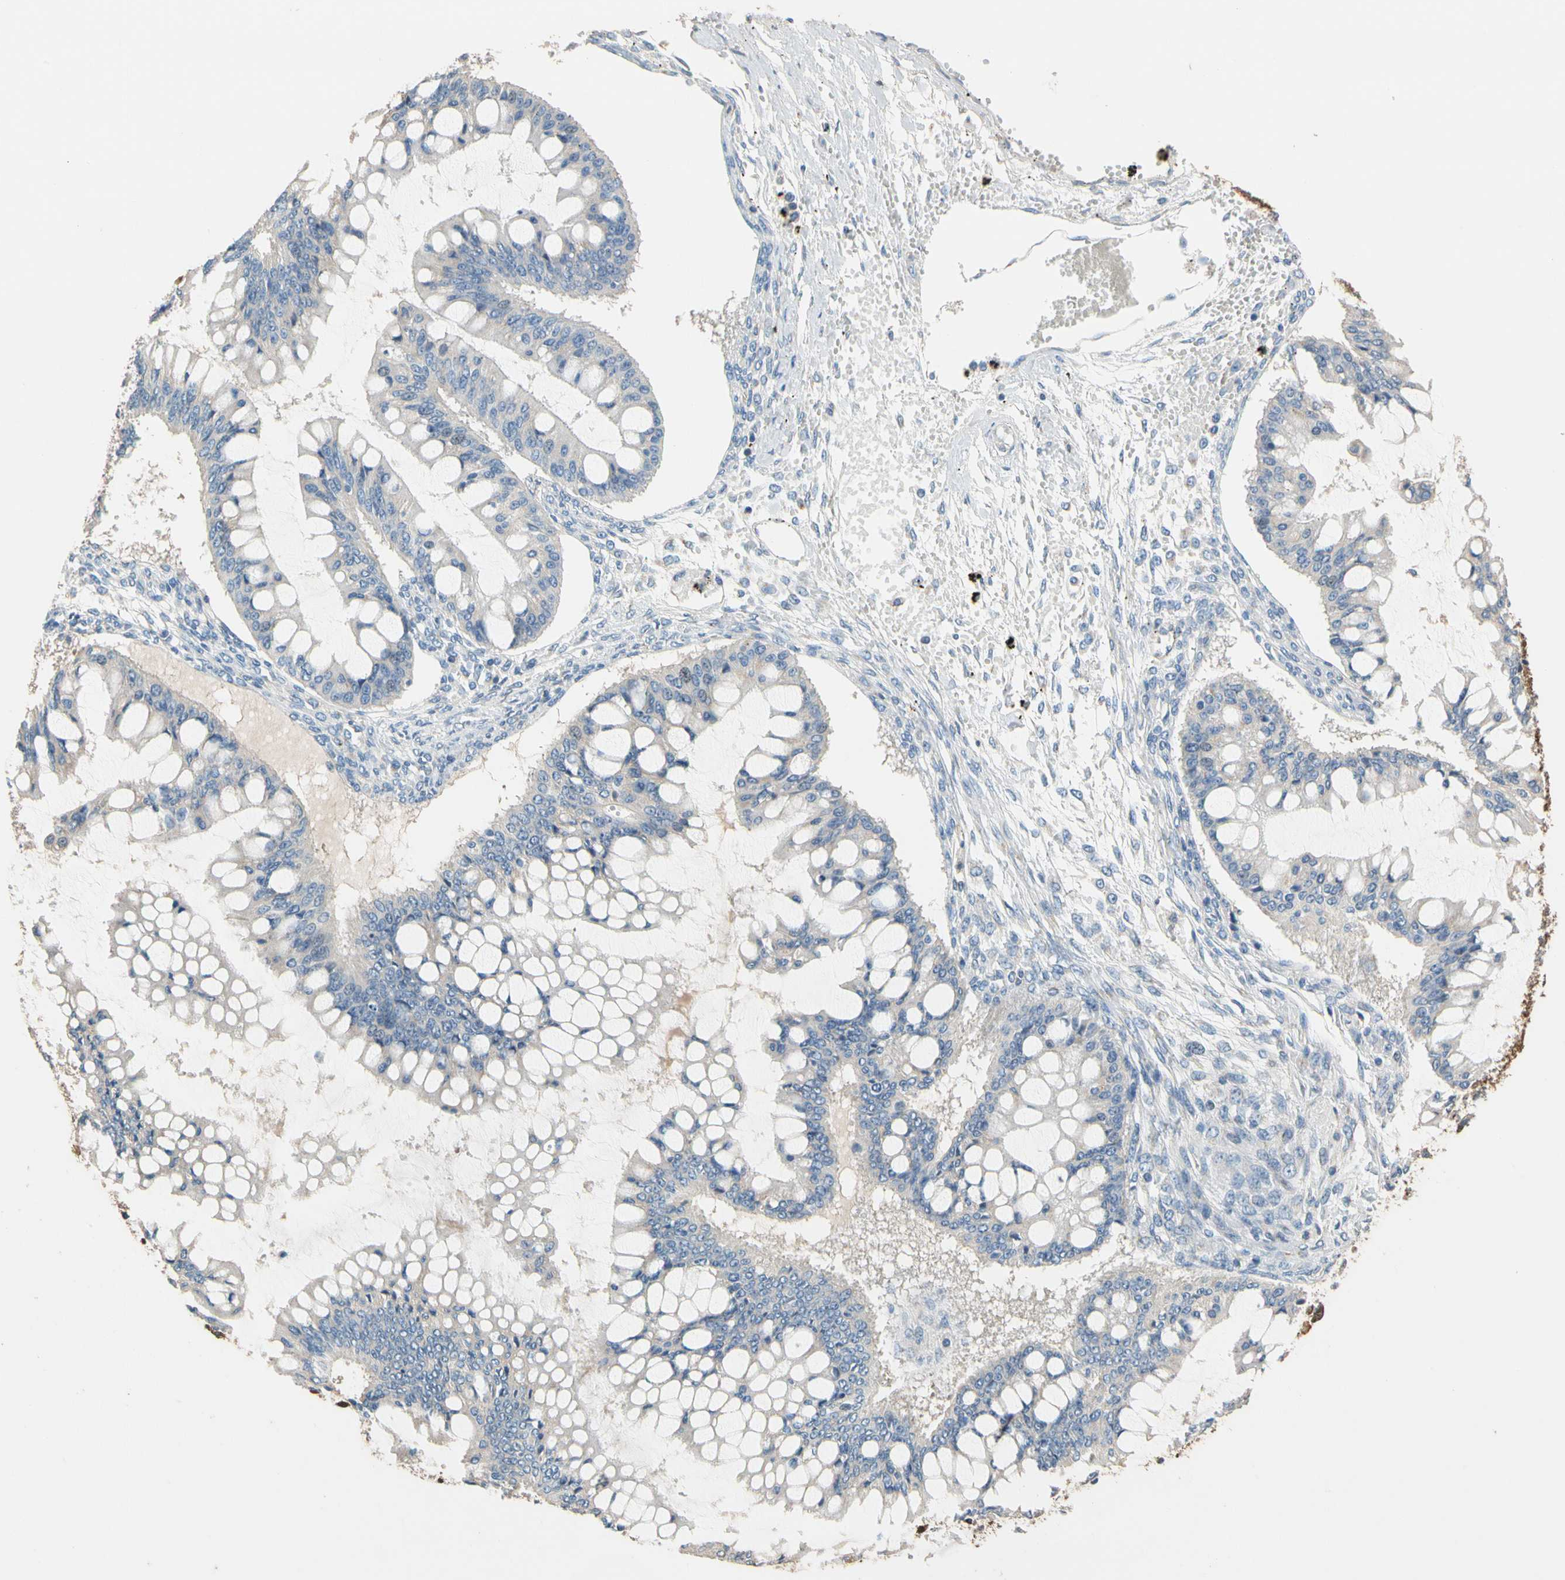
{"staining": {"intensity": "negative", "quantity": "none", "location": "none"}, "tissue": "ovarian cancer", "cell_type": "Tumor cells", "image_type": "cancer", "snomed": [{"axis": "morphology", "description": "Cystadenocarcinoma, mucinous, NOS"}, {"axis": "topography", "description": "Ovary"}], "caption": "This is an IHC histopathology image of mucinous cystadenocarcinoma (ovarian). There is no staining in tumor cells.", "gene": "GPSM2", "patient": {"sex": "female", "age": 73}}